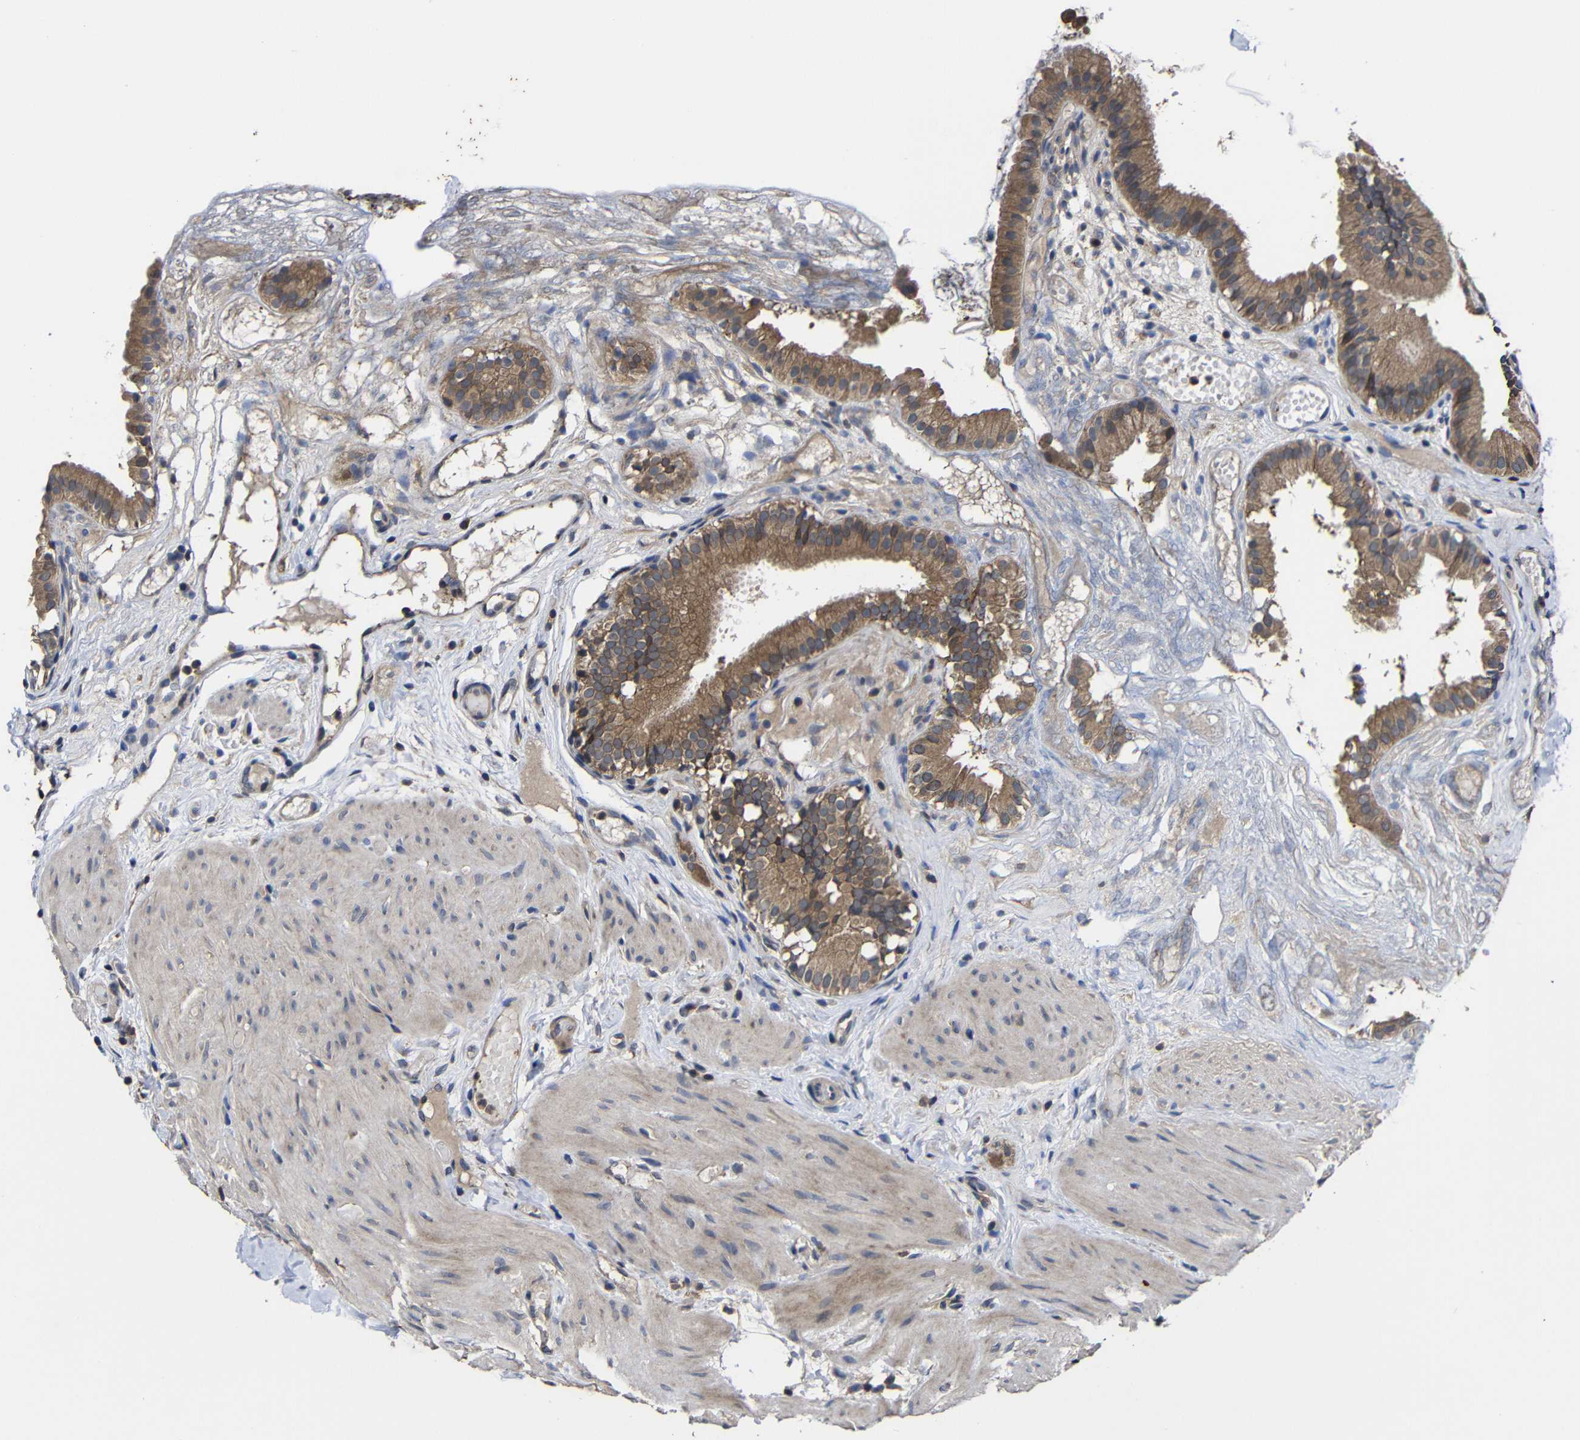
{"staining": {"intensity": "moderate", "quantity": ">75%", "location": "cytoplasmic/membranous,nuclear"}, "tissue": "gallbladder", "cell_type": "Glandular cells", "image_type": "normal", "snomed": [{"axis": "morphology", "description": "Normal tissue, NOS"}, {"axis": "topography", "description": "Gallbladder"}], "caption": "The histopathology image reveals immunohistochemical staining of unremarkable gallbladder. There is moderate cytoplasmic/membranous,nuclear expression is present in about >75% of glandular cells. The staining is performed using DAB brown chromogen to label protein expression. The nuclei are counter-stained blue using hematoxylin.", "gene": "LPAR5", "patient": {"sex": "female", "age": 26}}